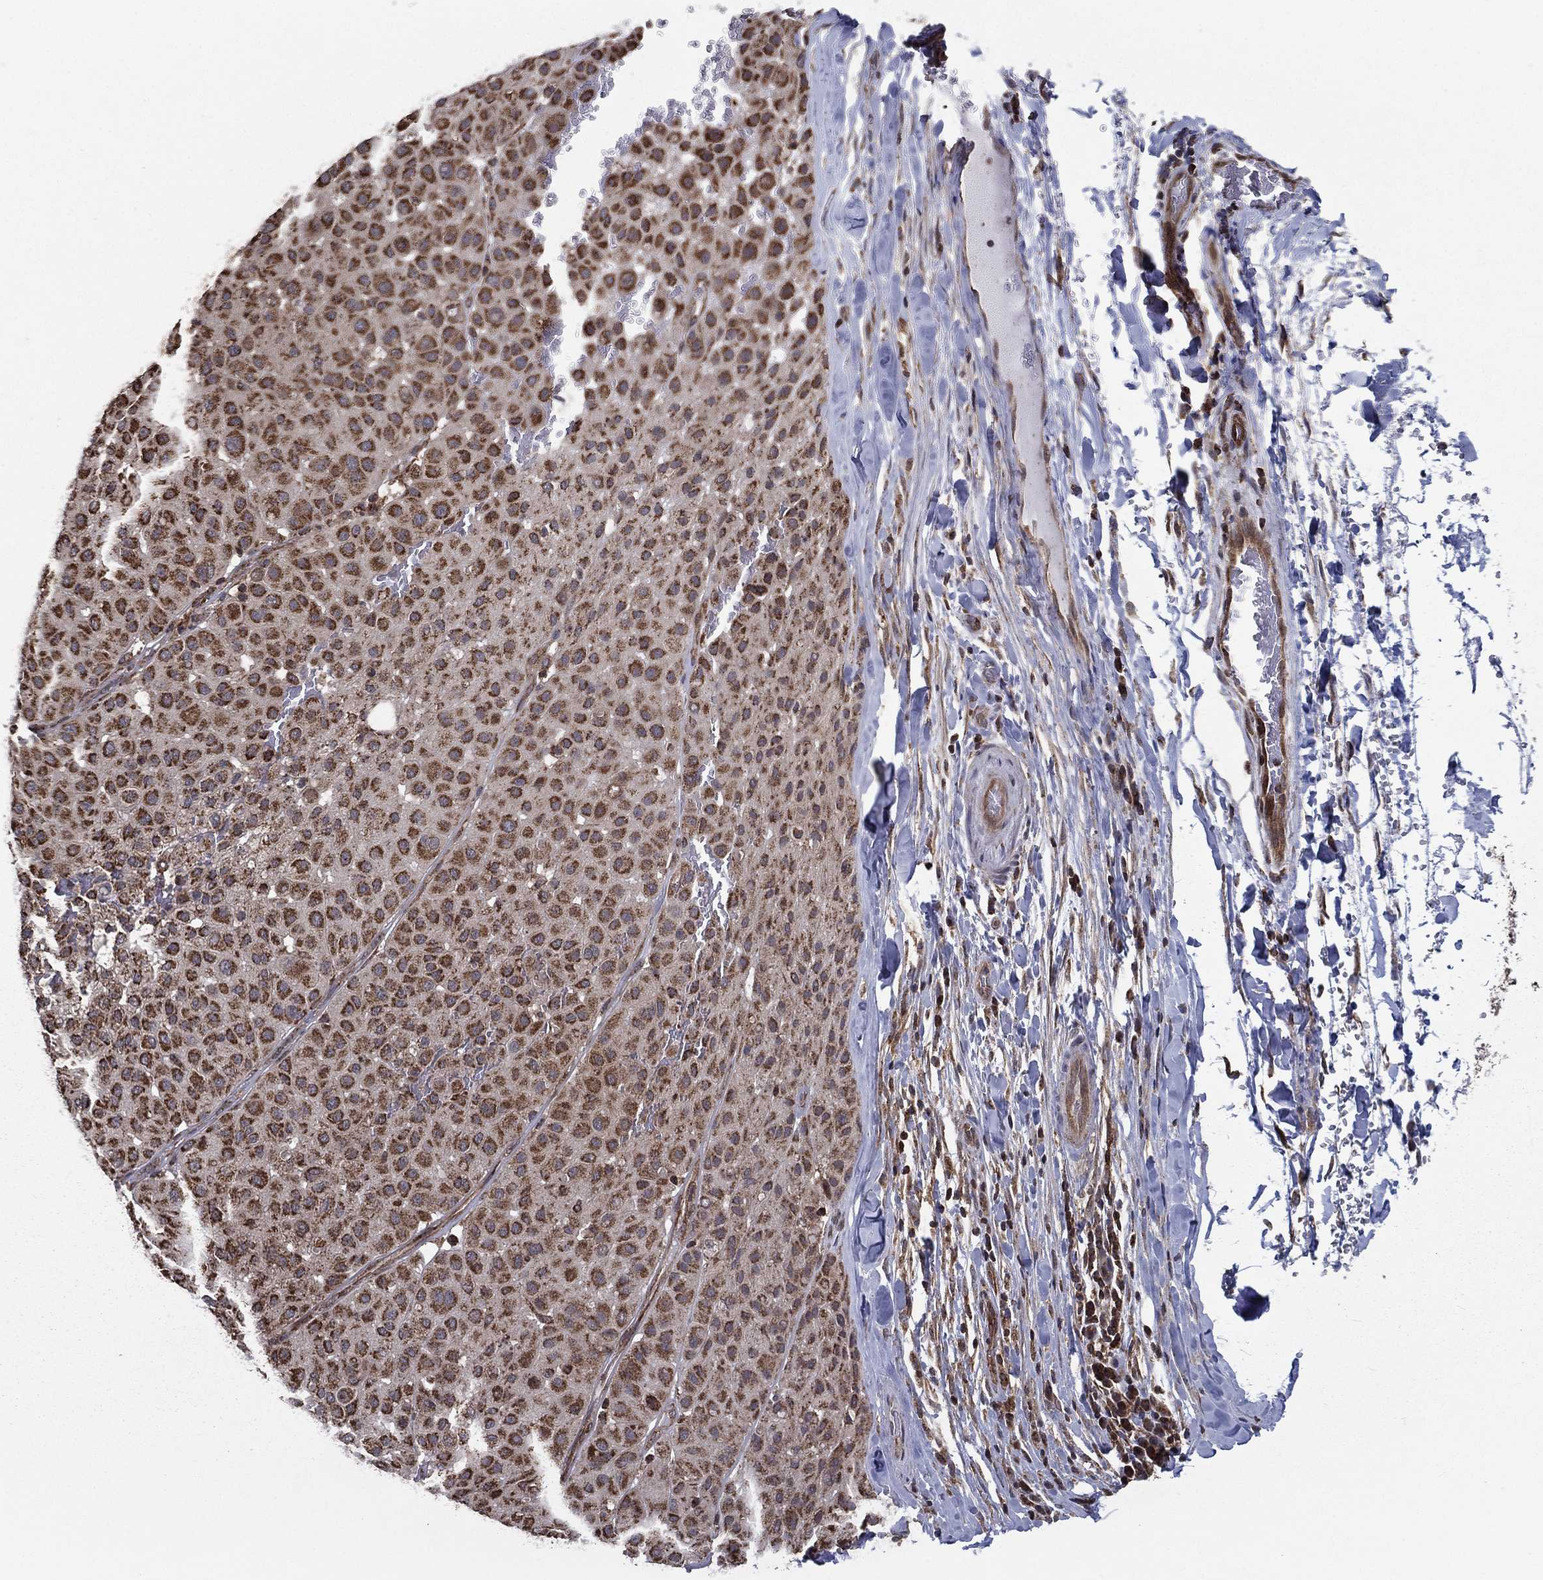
{"staining": {"intensity": "strong", "quantity": ">75%", "location": "cytoplasmic/membranous"}, "tissue": "melanoma", "cell_type": "Tumor cells", "image_type": "cancer", "snomed": [{"axis": "morphology", "description": "Malignant melanoma, Metastatic site"}, {"axis": "topography", "description": "Smooth muscle"}], "caption": "Human malignant melanoma (metastatic site) stained with a protein marker demonstrates strong staining in tumor cells.", "gene": "RIGI", "patient": {"sex": "male", "age": 41}}